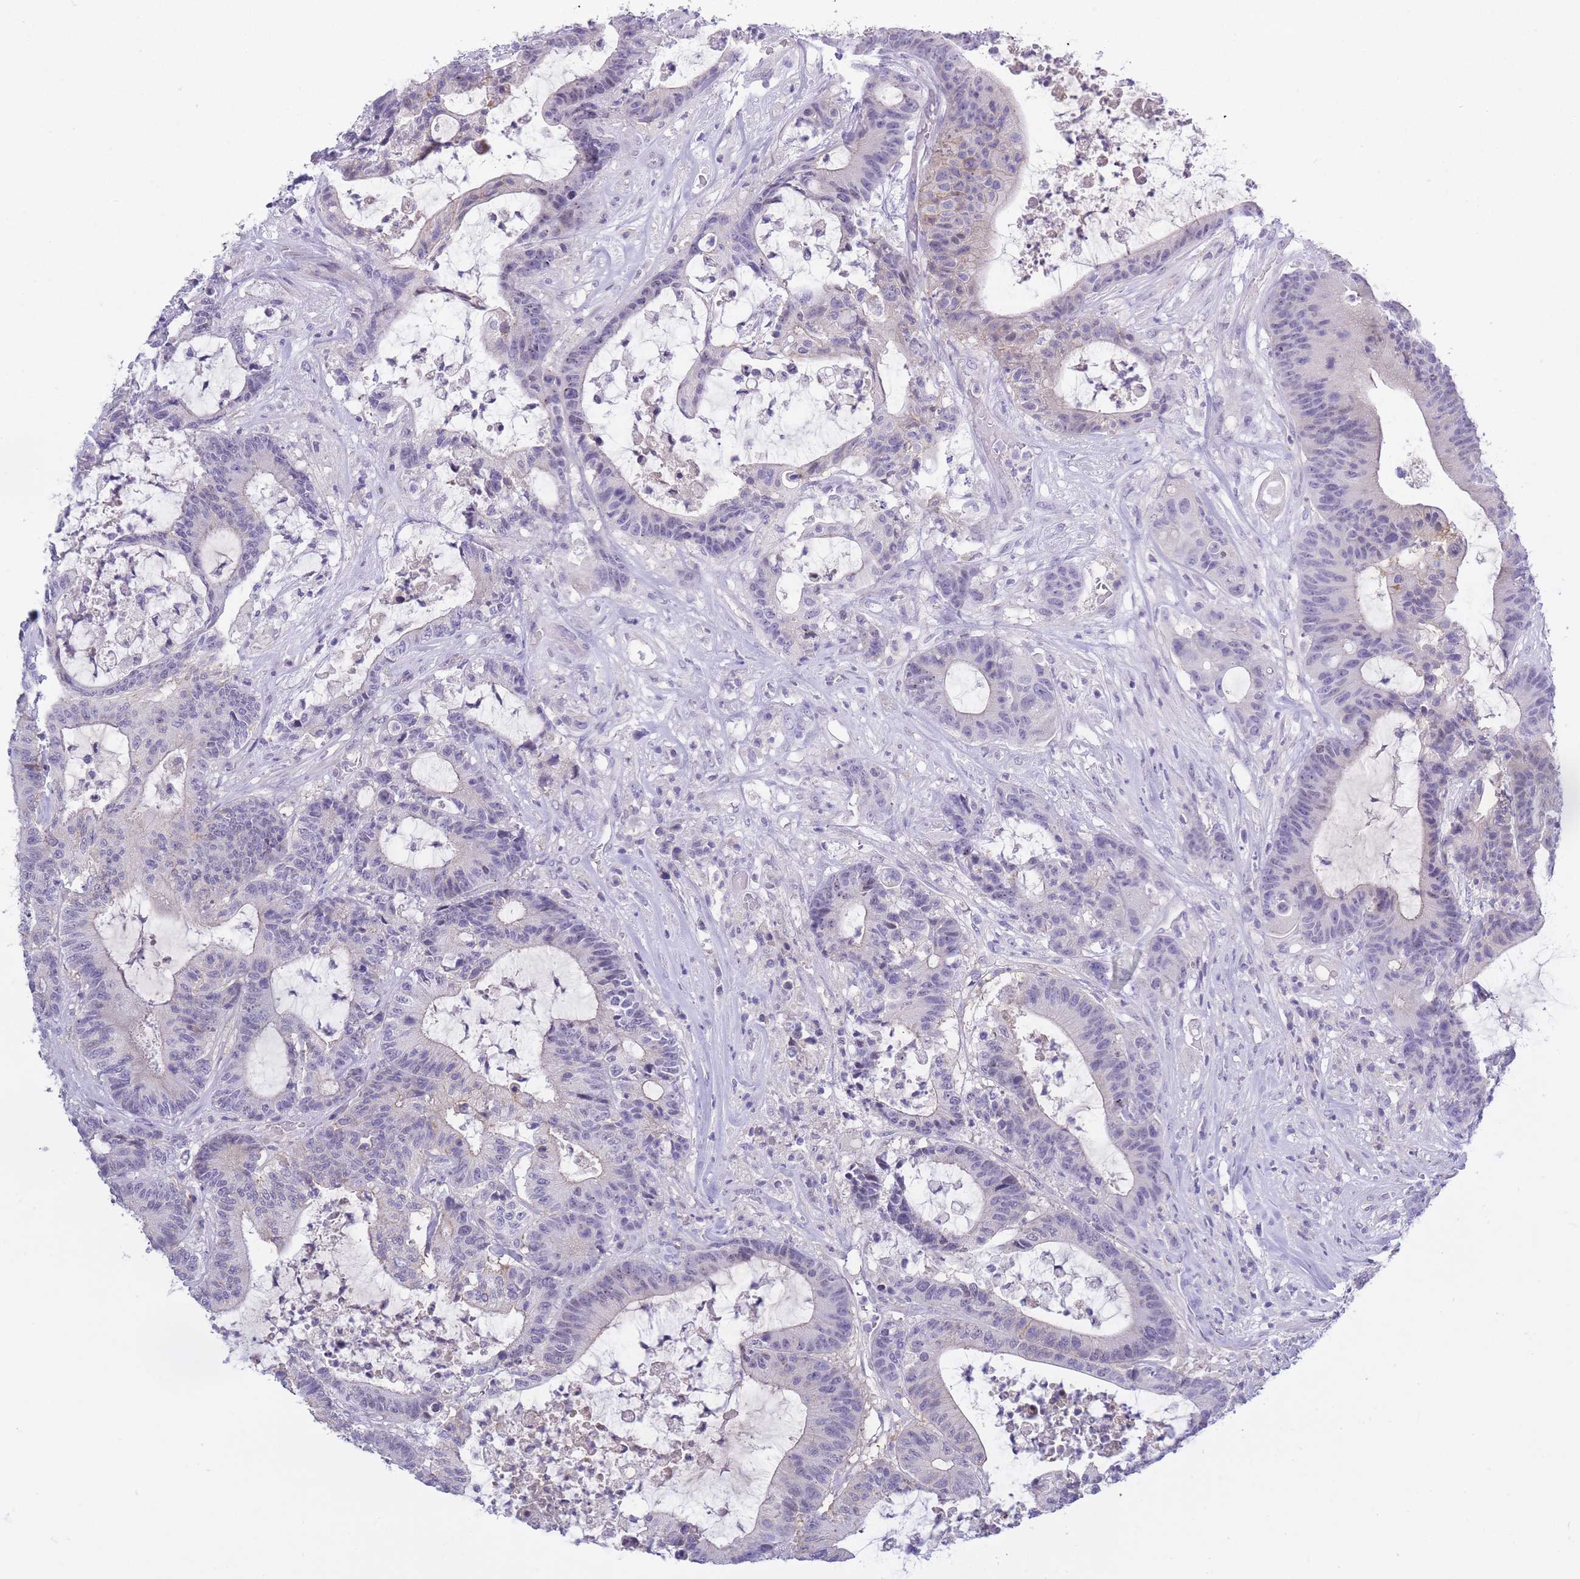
{"staining": {"intensity": "negative", "quantity": "none", "location": "none"}, "tissue": "colorectal cancer", "cell_type": "Tumor cells", "image_type": "cancer", "snomed": [{"axis": "morphology", "description": "Adenocarcinoma, NOS"}, {"axis": "topography", "description": "Colon"}], "caption": "Tumor cells show no significant staining in colorectal cancer (adenocarcinoma).", "gene": "PRR23B", "patient": {"sex": "female", "age": 84}}